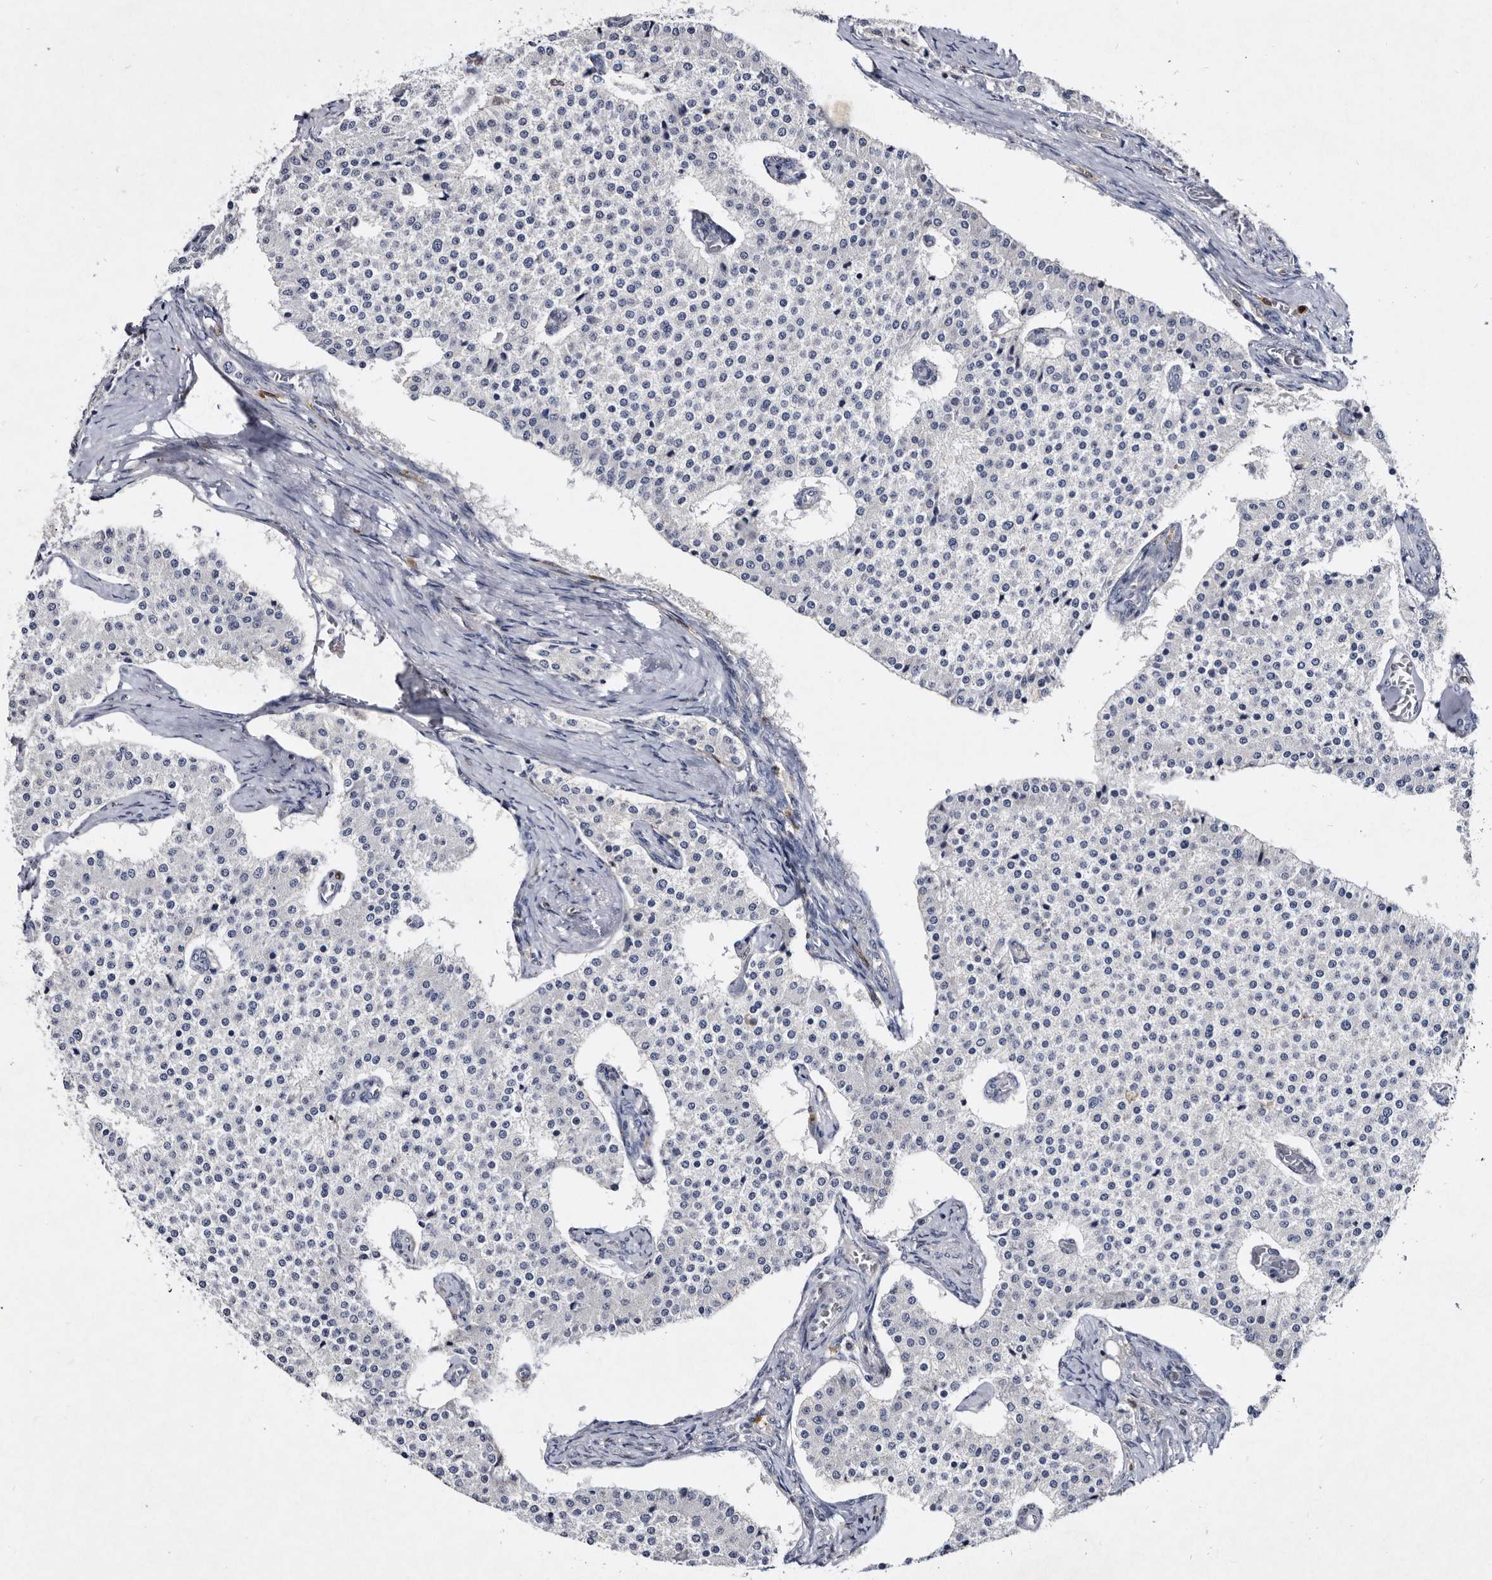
{"staining": {"intensity": "negative", "quantity": "none", "location": "none"}, "tissue": "carcinoid", "cell_type": "Tumor cells", "image_type": "cancer", "snomed": [{"axis": "morphology", "description": "Carcinoid, malignant, NOS"}, {"axis": "topography", "description": "Colon"}], "caption": "There is no significant expression in tumor cells of malignant carcinoid.", "gene": "SERPINB8", "patient": {"sex": "female", "age": 52}}